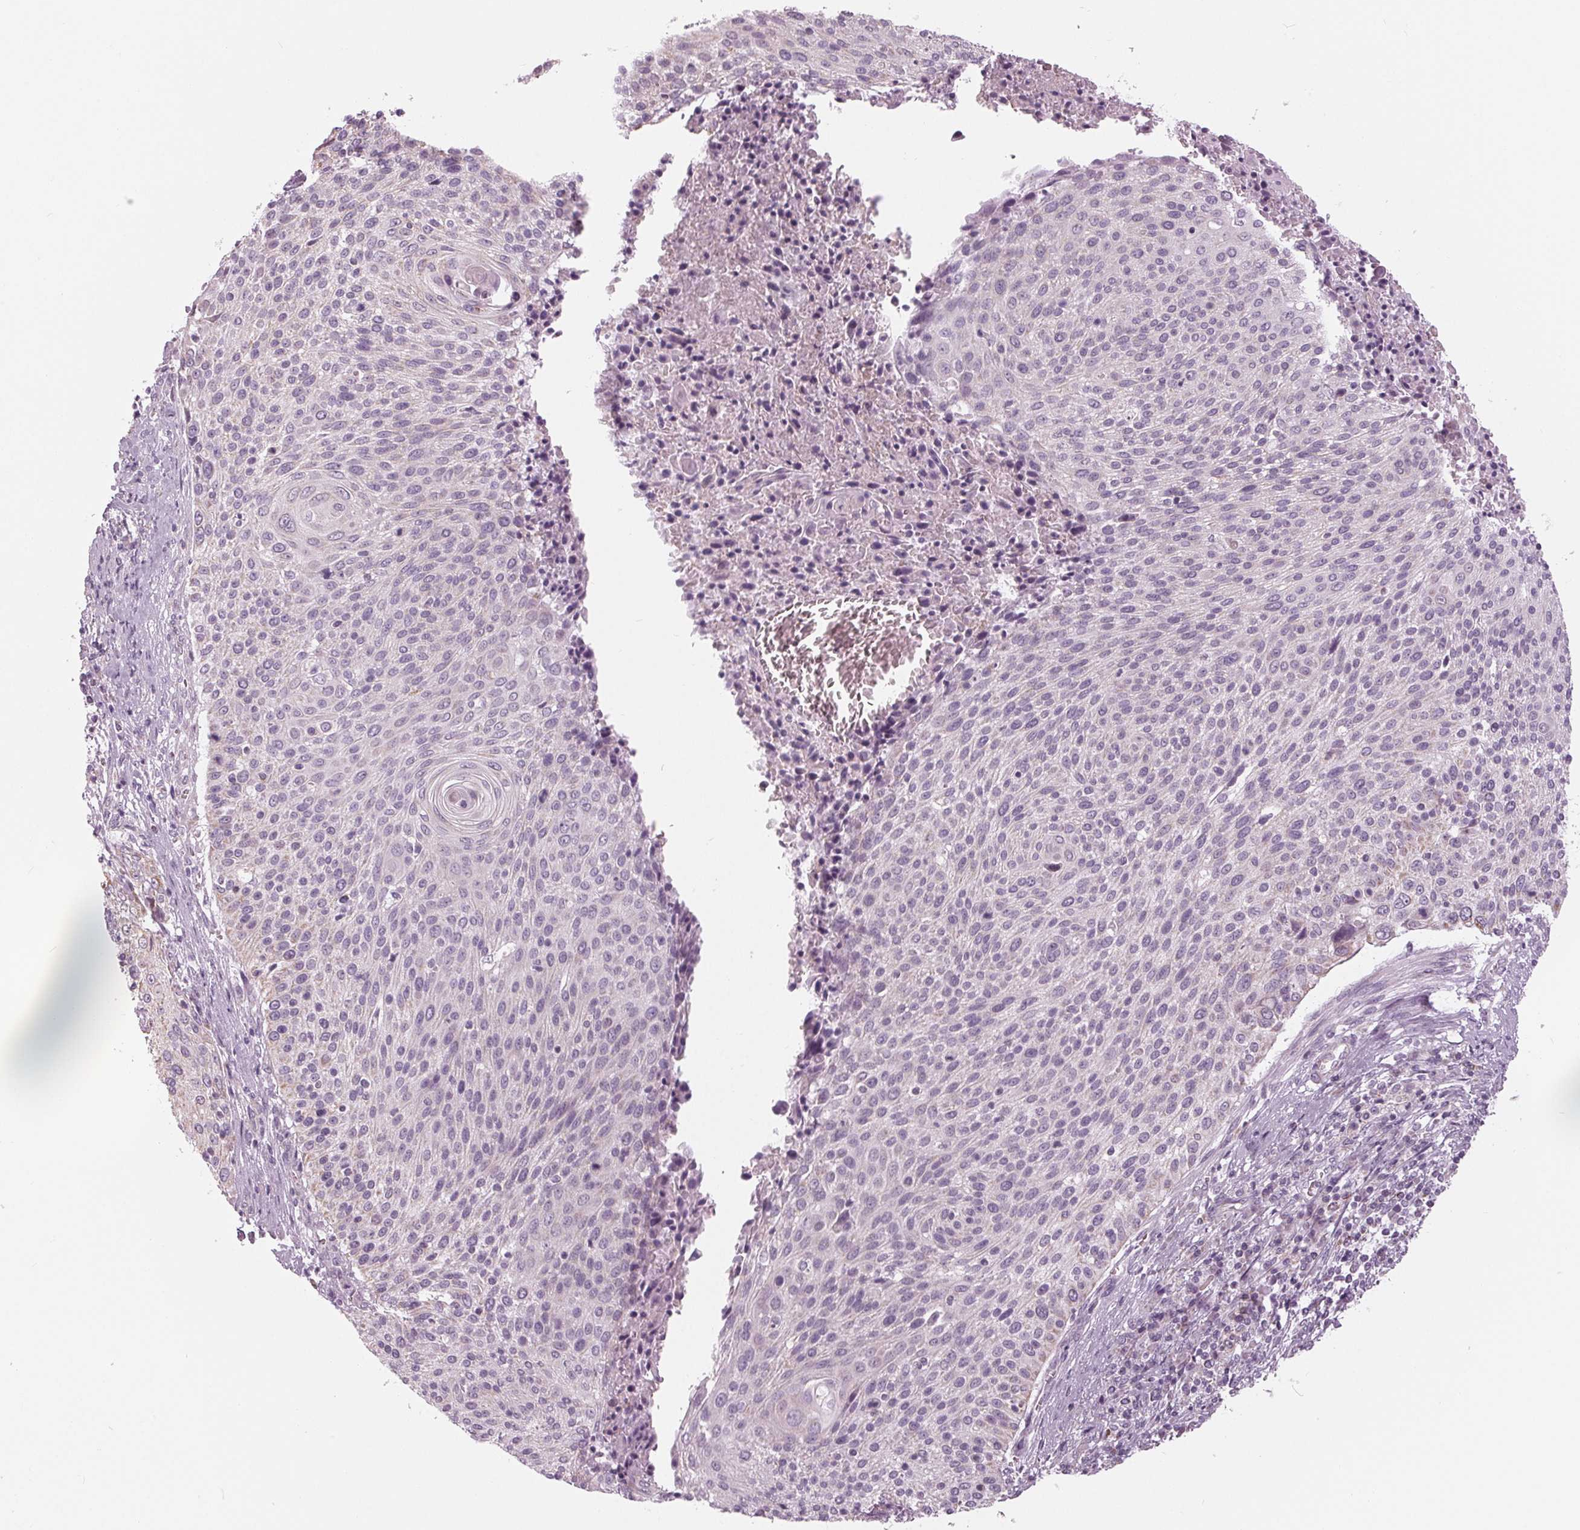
{"staining": {"intensity": "negative", "quantity": "none", "location": "none"}, "tissue": "cervical cancer", "cell_type": "Tumor cells", "image_type": "cancer", "snomed": [{"axis": "morphology", "description": "Squamous cell carcinoma, NOS"}, {"axis": "topography", "description": "Cervix"}], "caption": "The IHC image has no significant positivity in tumor cells of cervical cancer (squamous cell carcinoma) tissue.", "gene": "SAMD4A", "patient": {"sex": "female", "age": 31}}